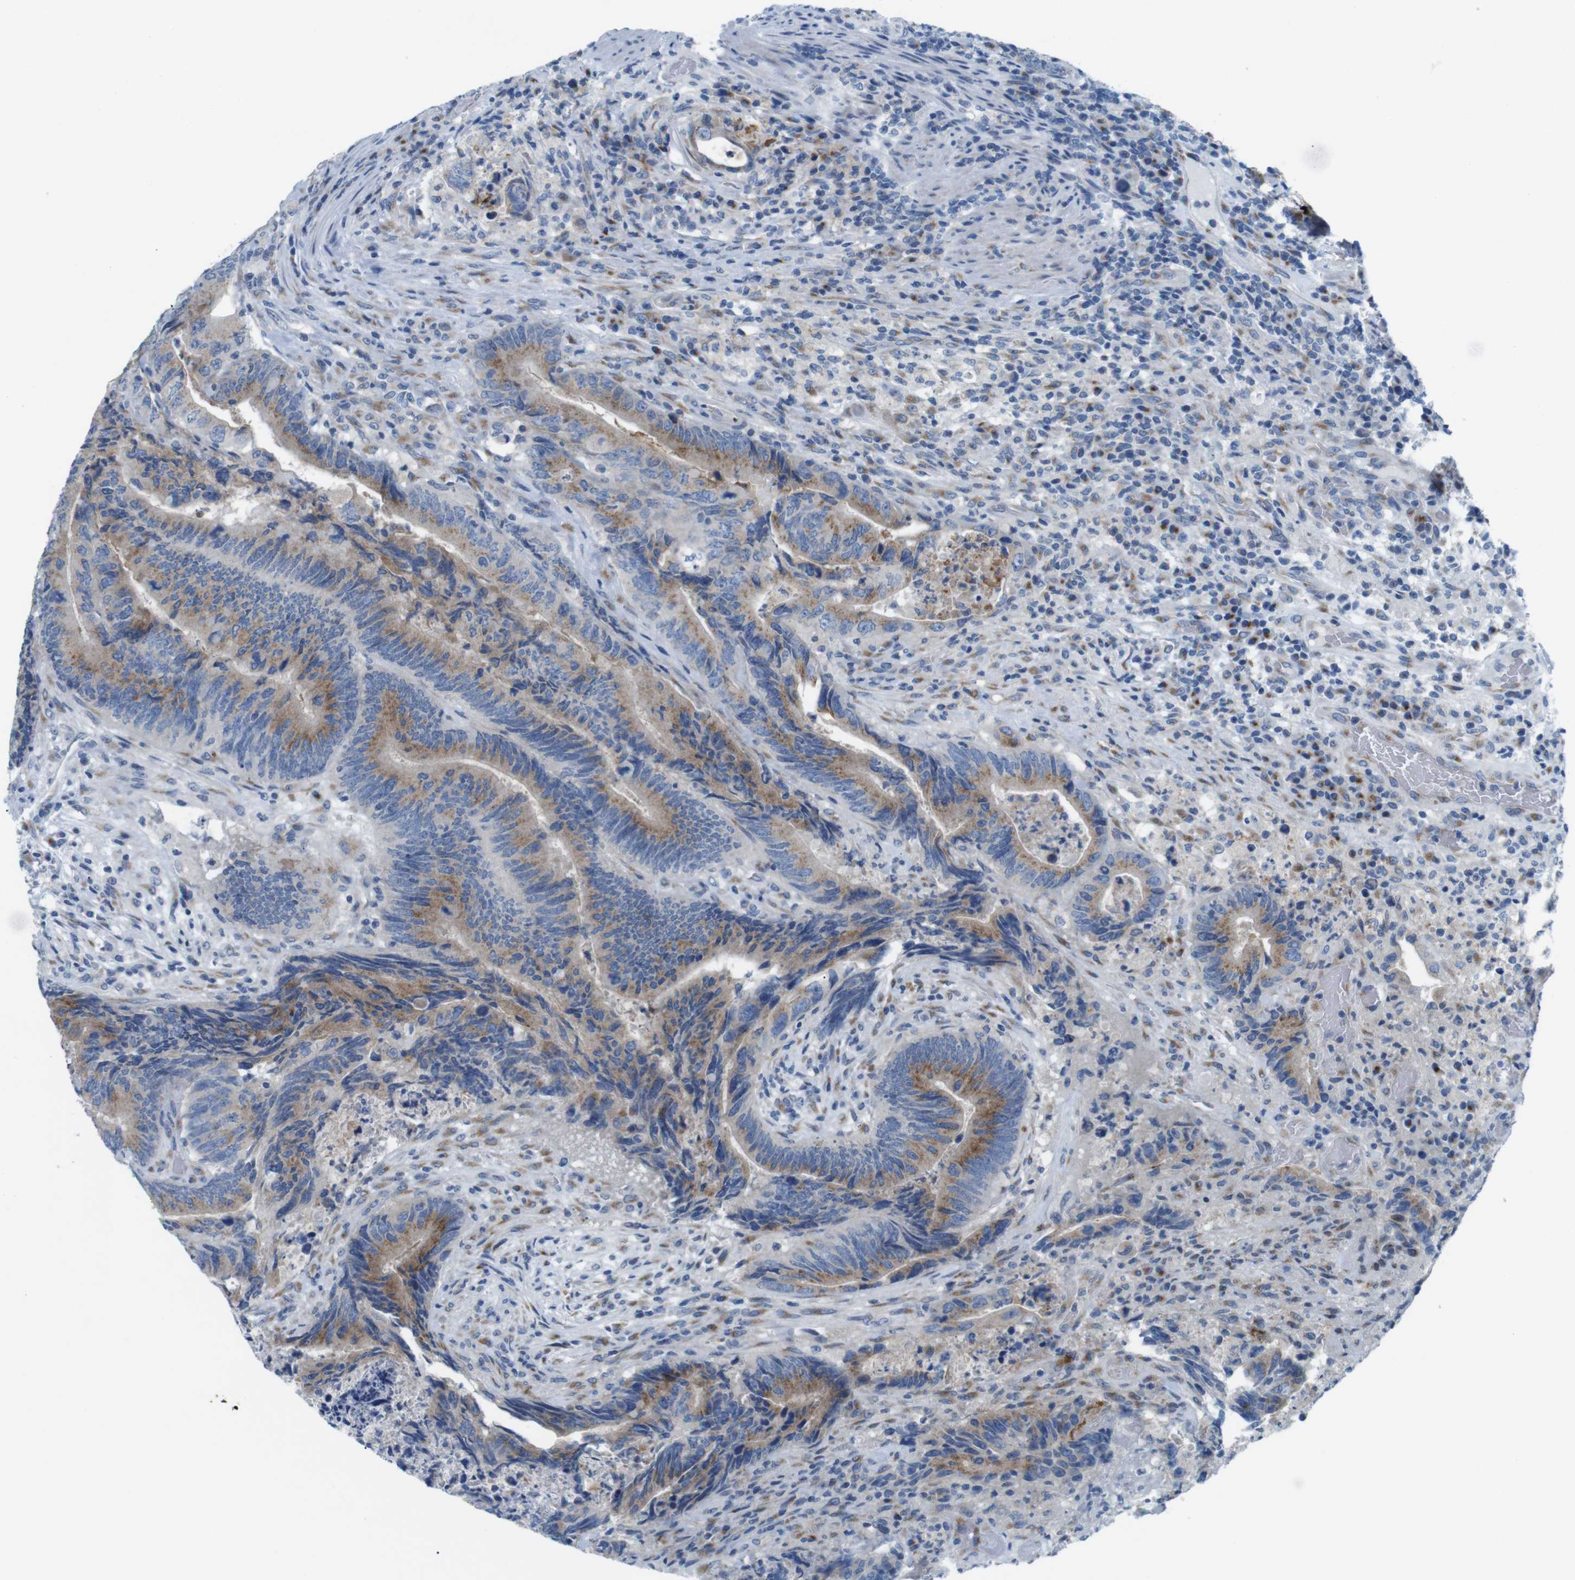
{"staining": {"intensity": "moderate", "quantity": ">75%", "location": "cytoplasmic/membranous"}, "tissue": "colorectal cancer", "cell_type": "Tumor cells", "image_type": "cancer", "snomed": [{"axis": "morphology", "description": "Normal tissue, NOS"}, {"axis": "morphology", "description": "Adenocarcinoma, NOS"}, {"axis": "topography", "description": "Colon"}], "caption": "Tumor cells reveal moderate cytoplasmic/membranous staining in about >75% of cells in colorectal cancer (adenocarcinoma).", "gene": "GOLGA2", "patient": {"sex": "male", "age": 56}}